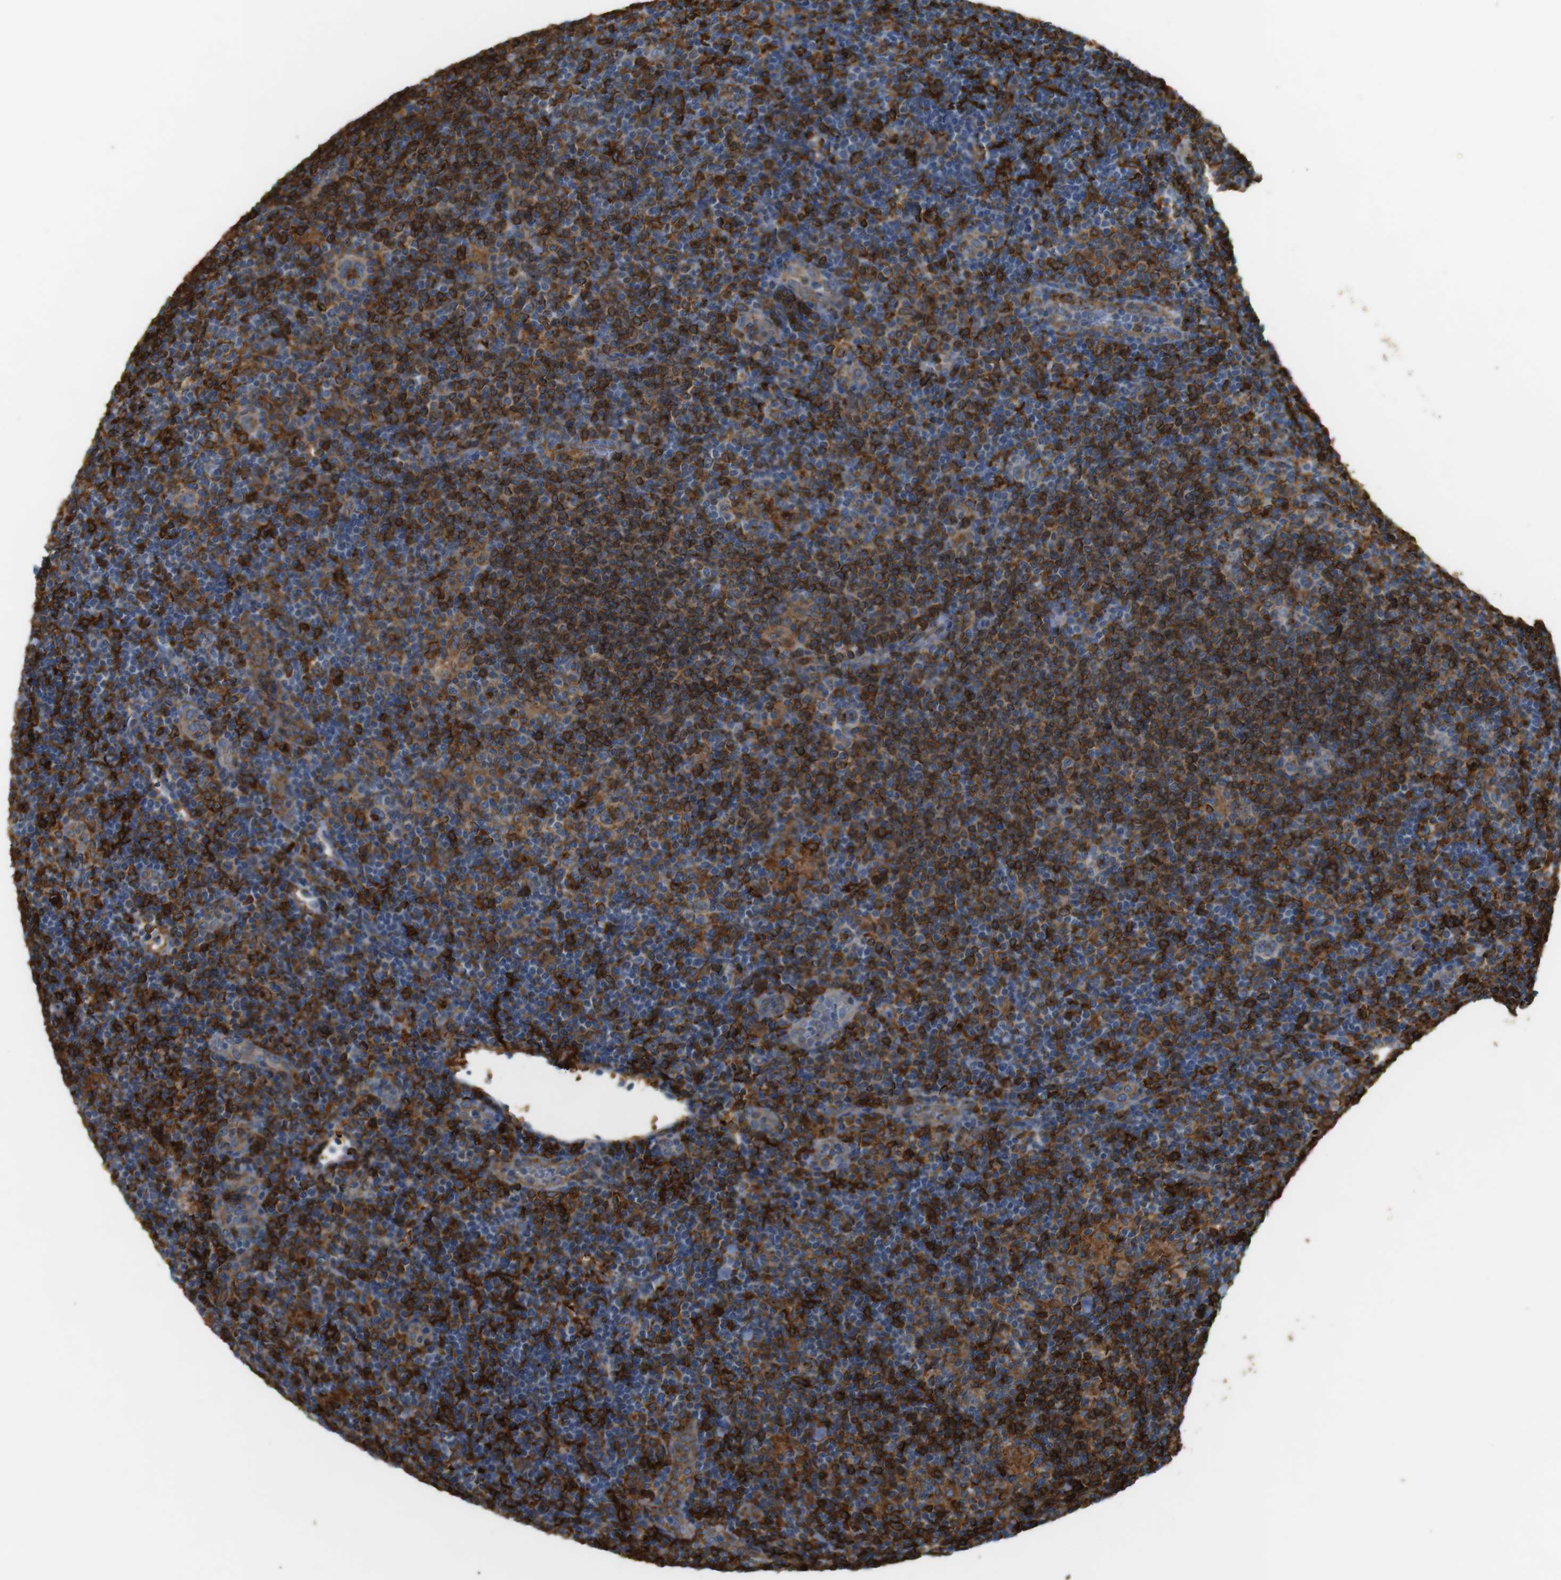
{"staining": {"intensity": "moderate", "quantity": "25%-75%", "location": "cytoplasmic/membranous"}, "tissue": "lymphoma", "cell_type": "Tumor cells", "image_type": "cancer", "snomed": [{"axis": "morphology", "description": "Hodgkin's disease, NOS"}, {"axis": "topography", "description": "Lymph node"}], "caption": "An IHC histopathology image of tumor tissue is shown. Protein staining in brown shows moderate cytoplasmic/membranous positivity in Hodgkin's disease within tumor cells.", "gene": "HLA-DRA", "patient": {"sex": "female", "age": 57}}